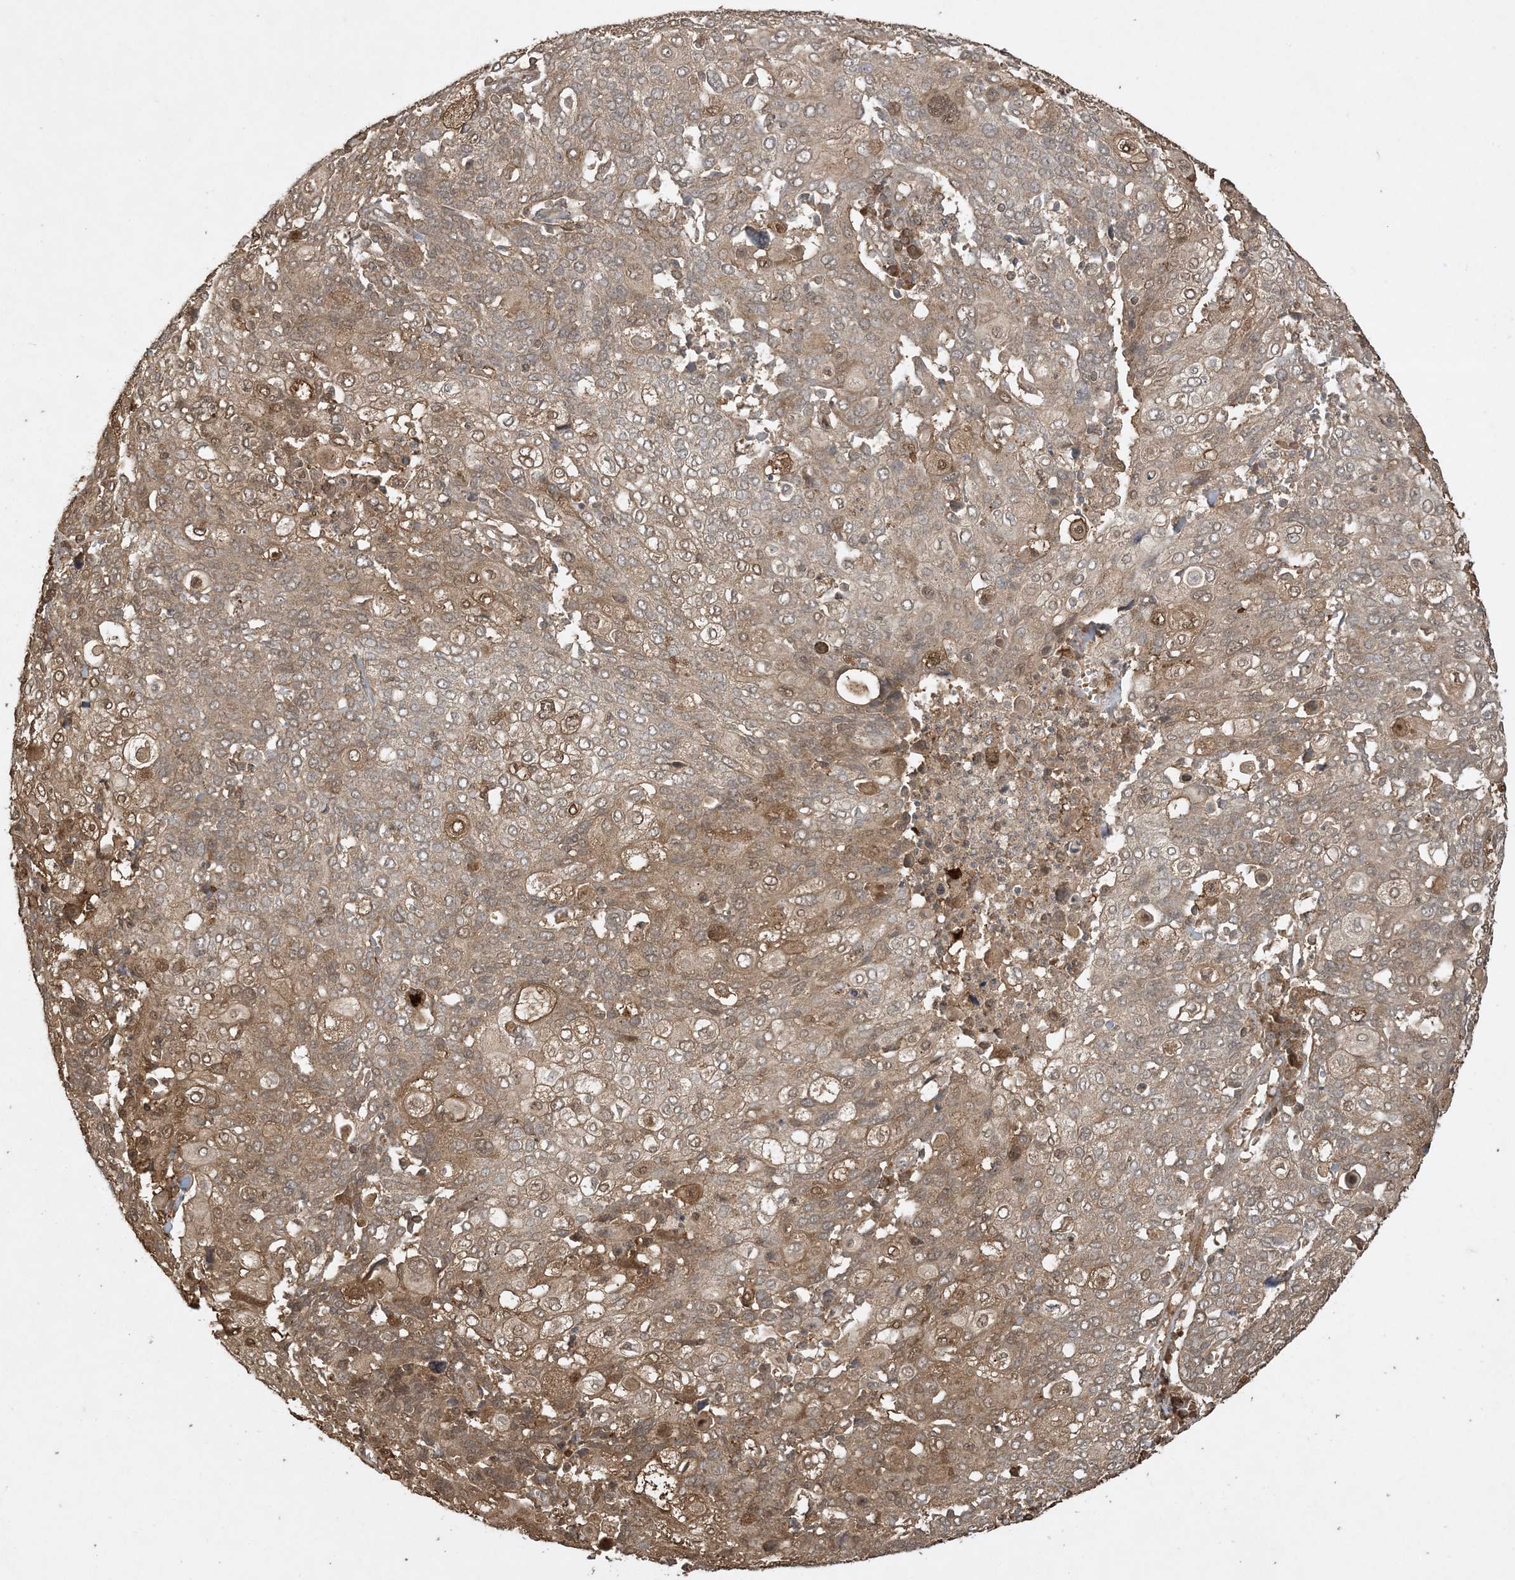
{"staining": {"intensity": "moderate", "quantity": "25%-75%", "location": "cytoplasmic/membranous"}, "tissue": "cervical cancer", "cell_type": "Tumor cells", "image_type": "cancer", "snomed": [{"axis": "morphology", "description": "Squamous cell carcinoma, NOS"}, {"axis": "topography", "description": "Cervix"}], "caption": "Protein analysis of squamous cell carcinoma (cervical) tissue shows moderate cytoplasmic/membranous positivity in about 25%-75% of tumor cells. The staining was performed using DAB, with brown indicating positive protein expression. Nuclei are stained blue with hematoxylin.", "gene": "EFCAB8", "patient": {"sex": "female", "age": 40}}